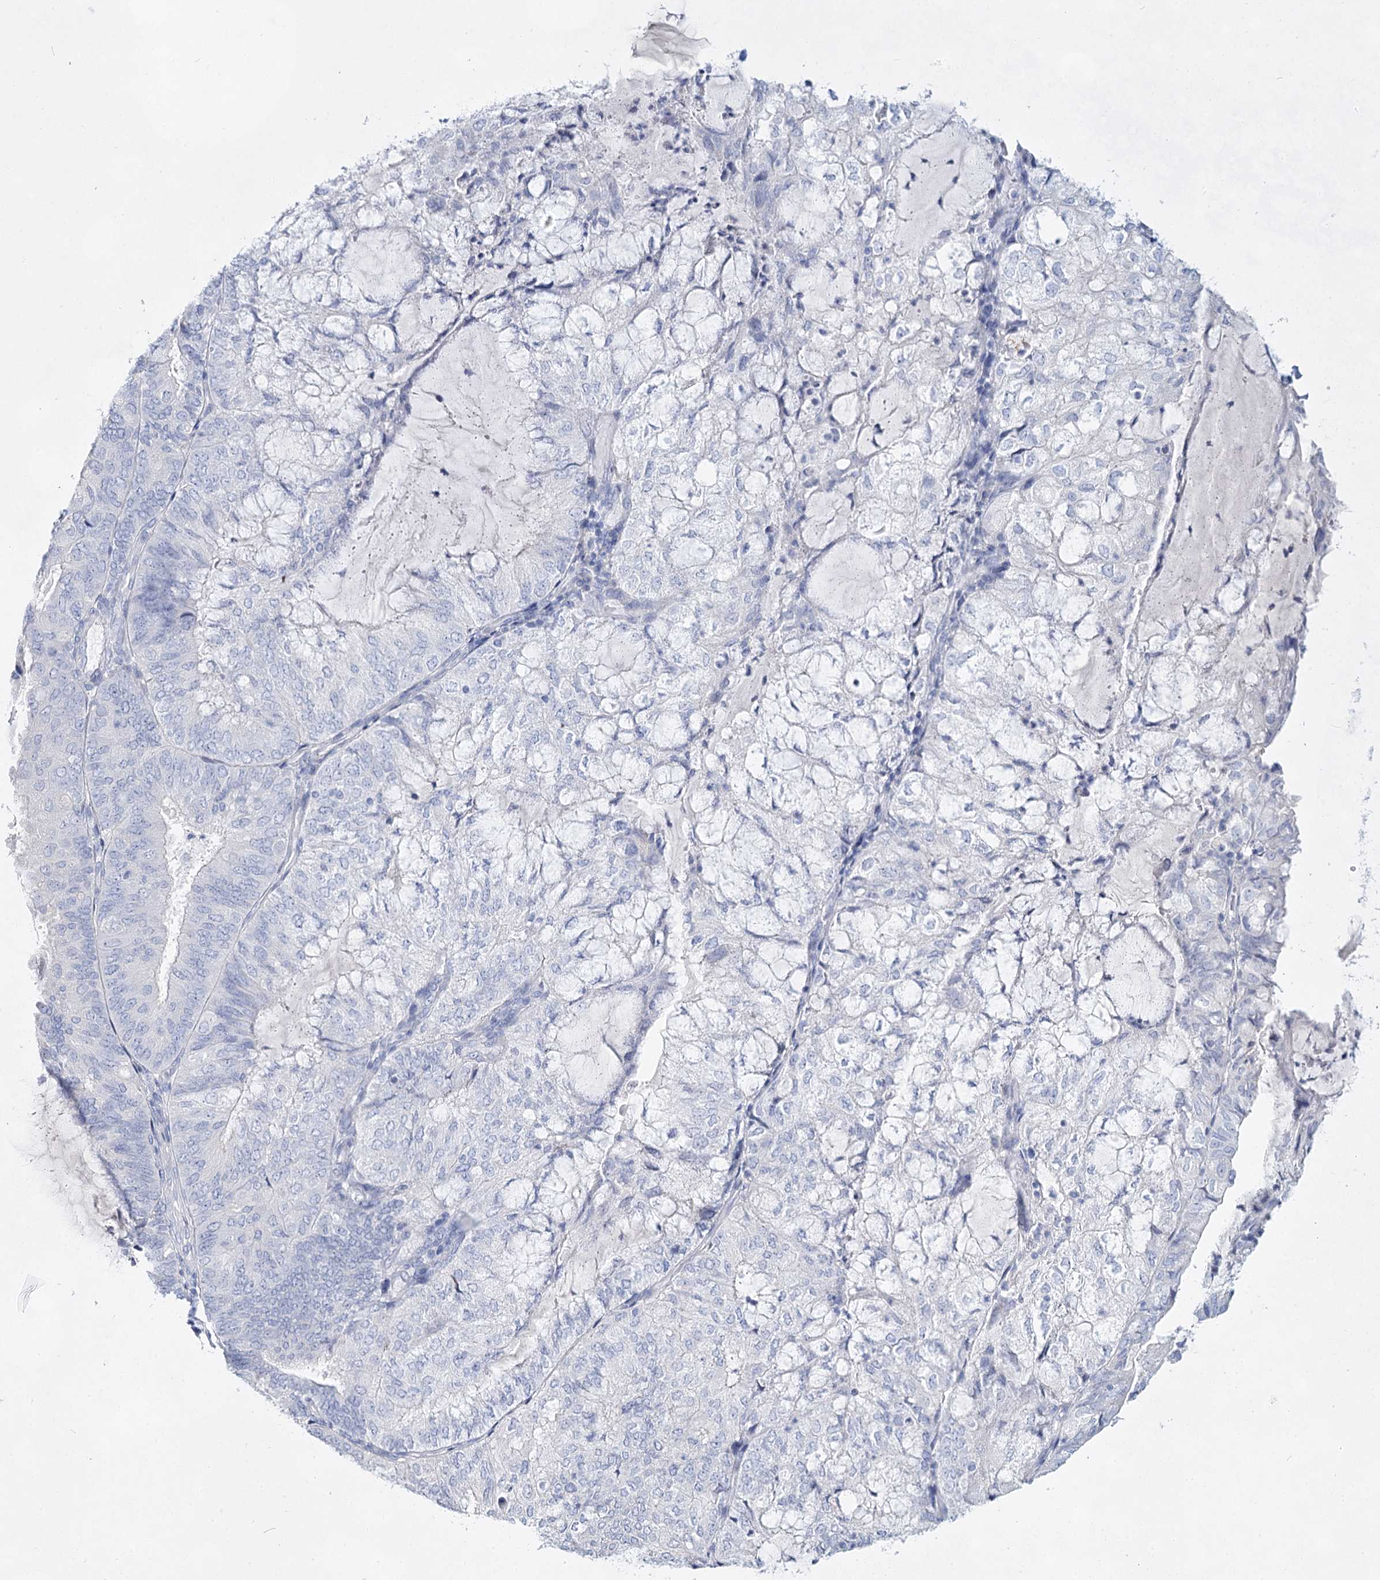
{"staining": {"intensity": "negative", "quantity": "none", "location": "none"}, "tissue": "endometrial cancer", "cell_type": "Tumor cells", "image_type": "cancer", "snomed": [{"axis": "morphology", "description": "Adenocarcinoma, NOS"}, {"axis": "topography", "description": "Endometrium"}], "caption": "Immunohistochemical staining of human adenocarcinoma (endometrial) exhibits no significant staining in tumor cells.", "gene": "SLC17A2", "patient": {"sex": "female", "age": 81}}